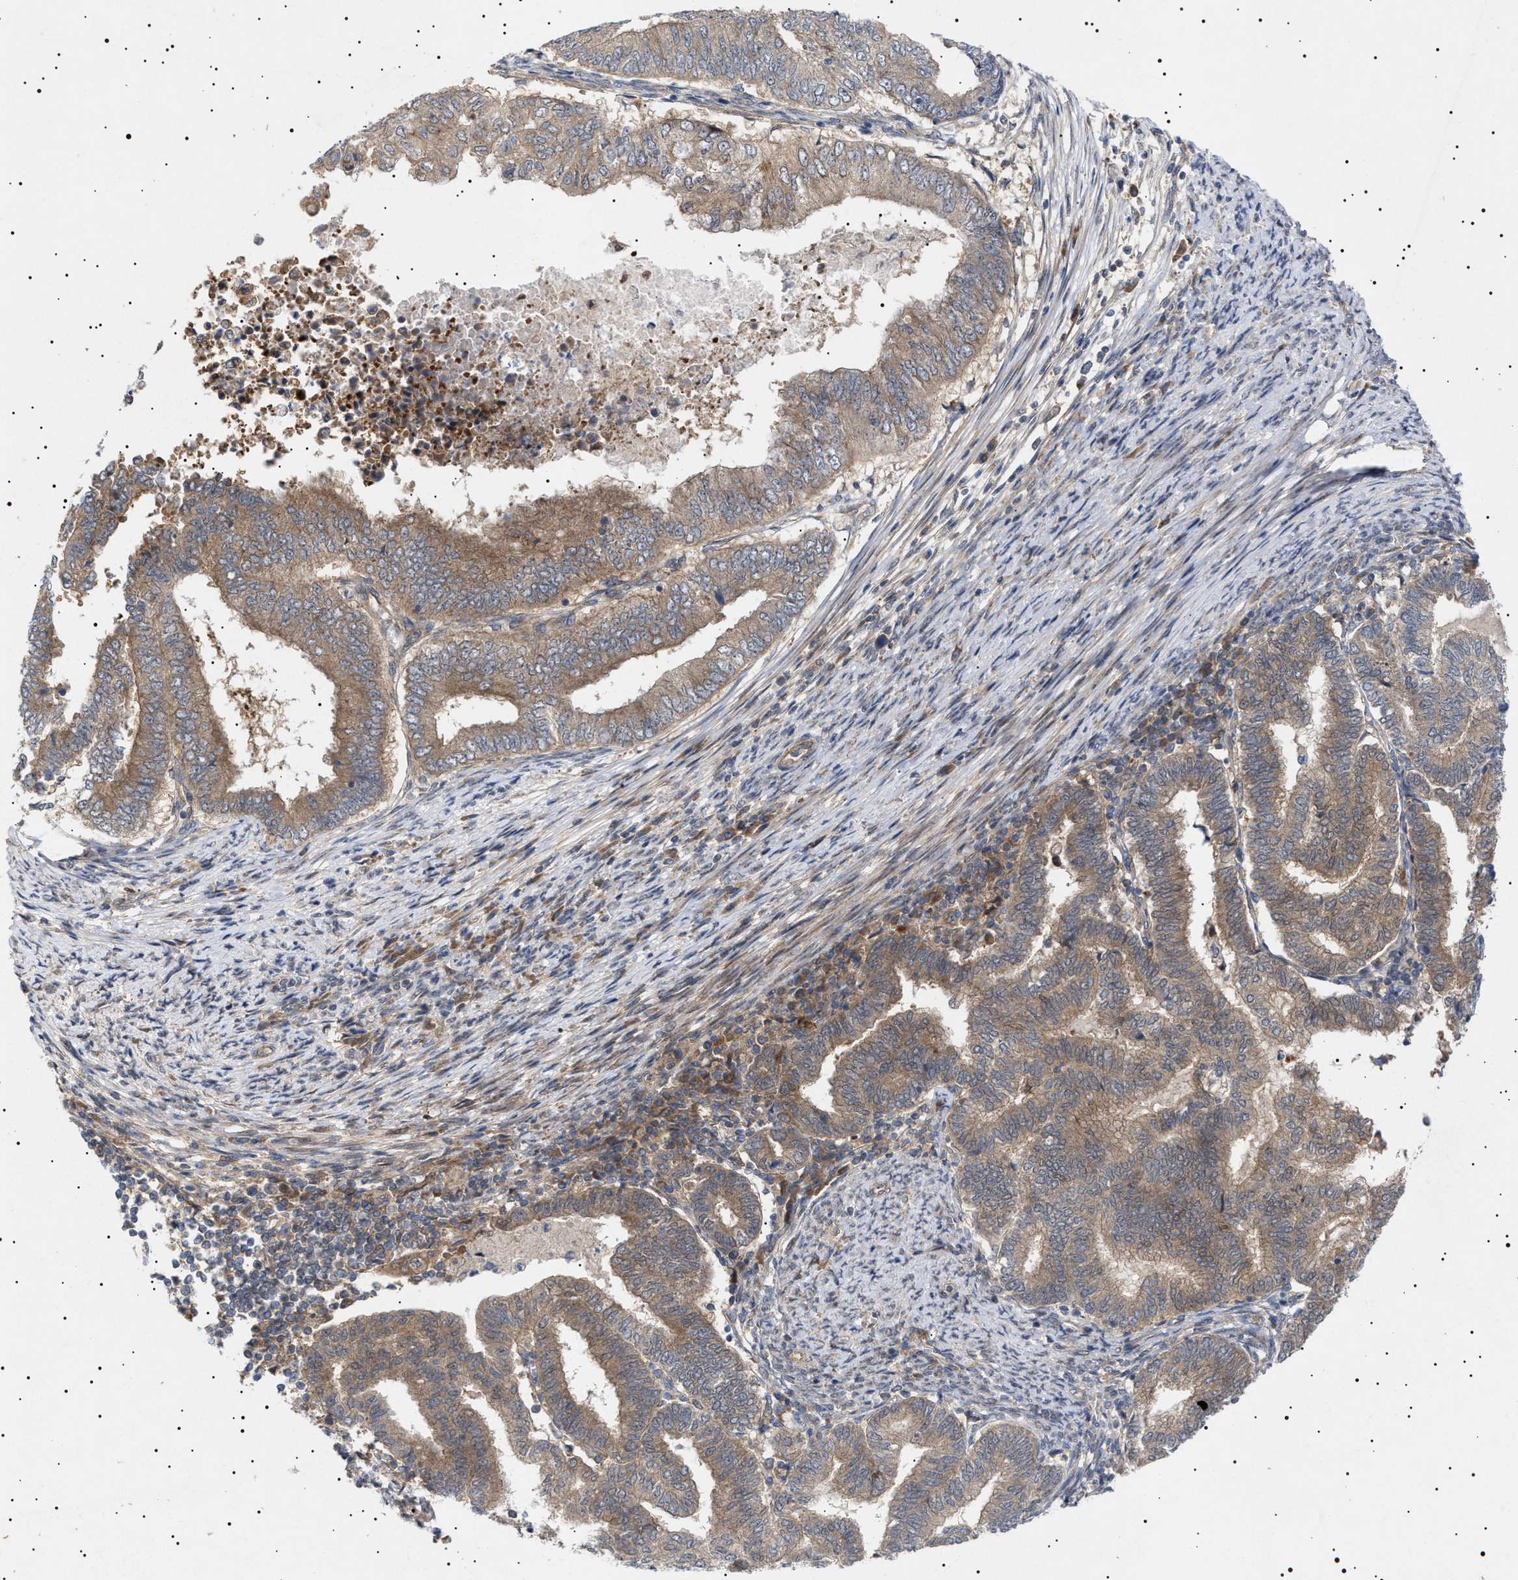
{"staining": {"intensity": "moderate", "quantity": ">75%", "location": "cytoplasmic/membranous"}, "tissue": "endometrial cancer", "cell_type": "Tumor cells", "image_type": "cancer", "snomed": [{"axis": "morphology", "description": "Polyp, NOS"}, {"axis": "morphology", "description": "Adenocarcinoma, NOS"}, {"axis": "morphology", "description": "Adenoma, NOS"}, {"axis": "topography", "description": "Endometrium"}], "caption": "Protein staining by IHC demonstrates moderate cytoplasmic/membranous expression in approximately >75% of tumor cells in adenoma (endometrial).", "gene": "NPLOC4", "patient": {"sex": "female", "age": 79}}